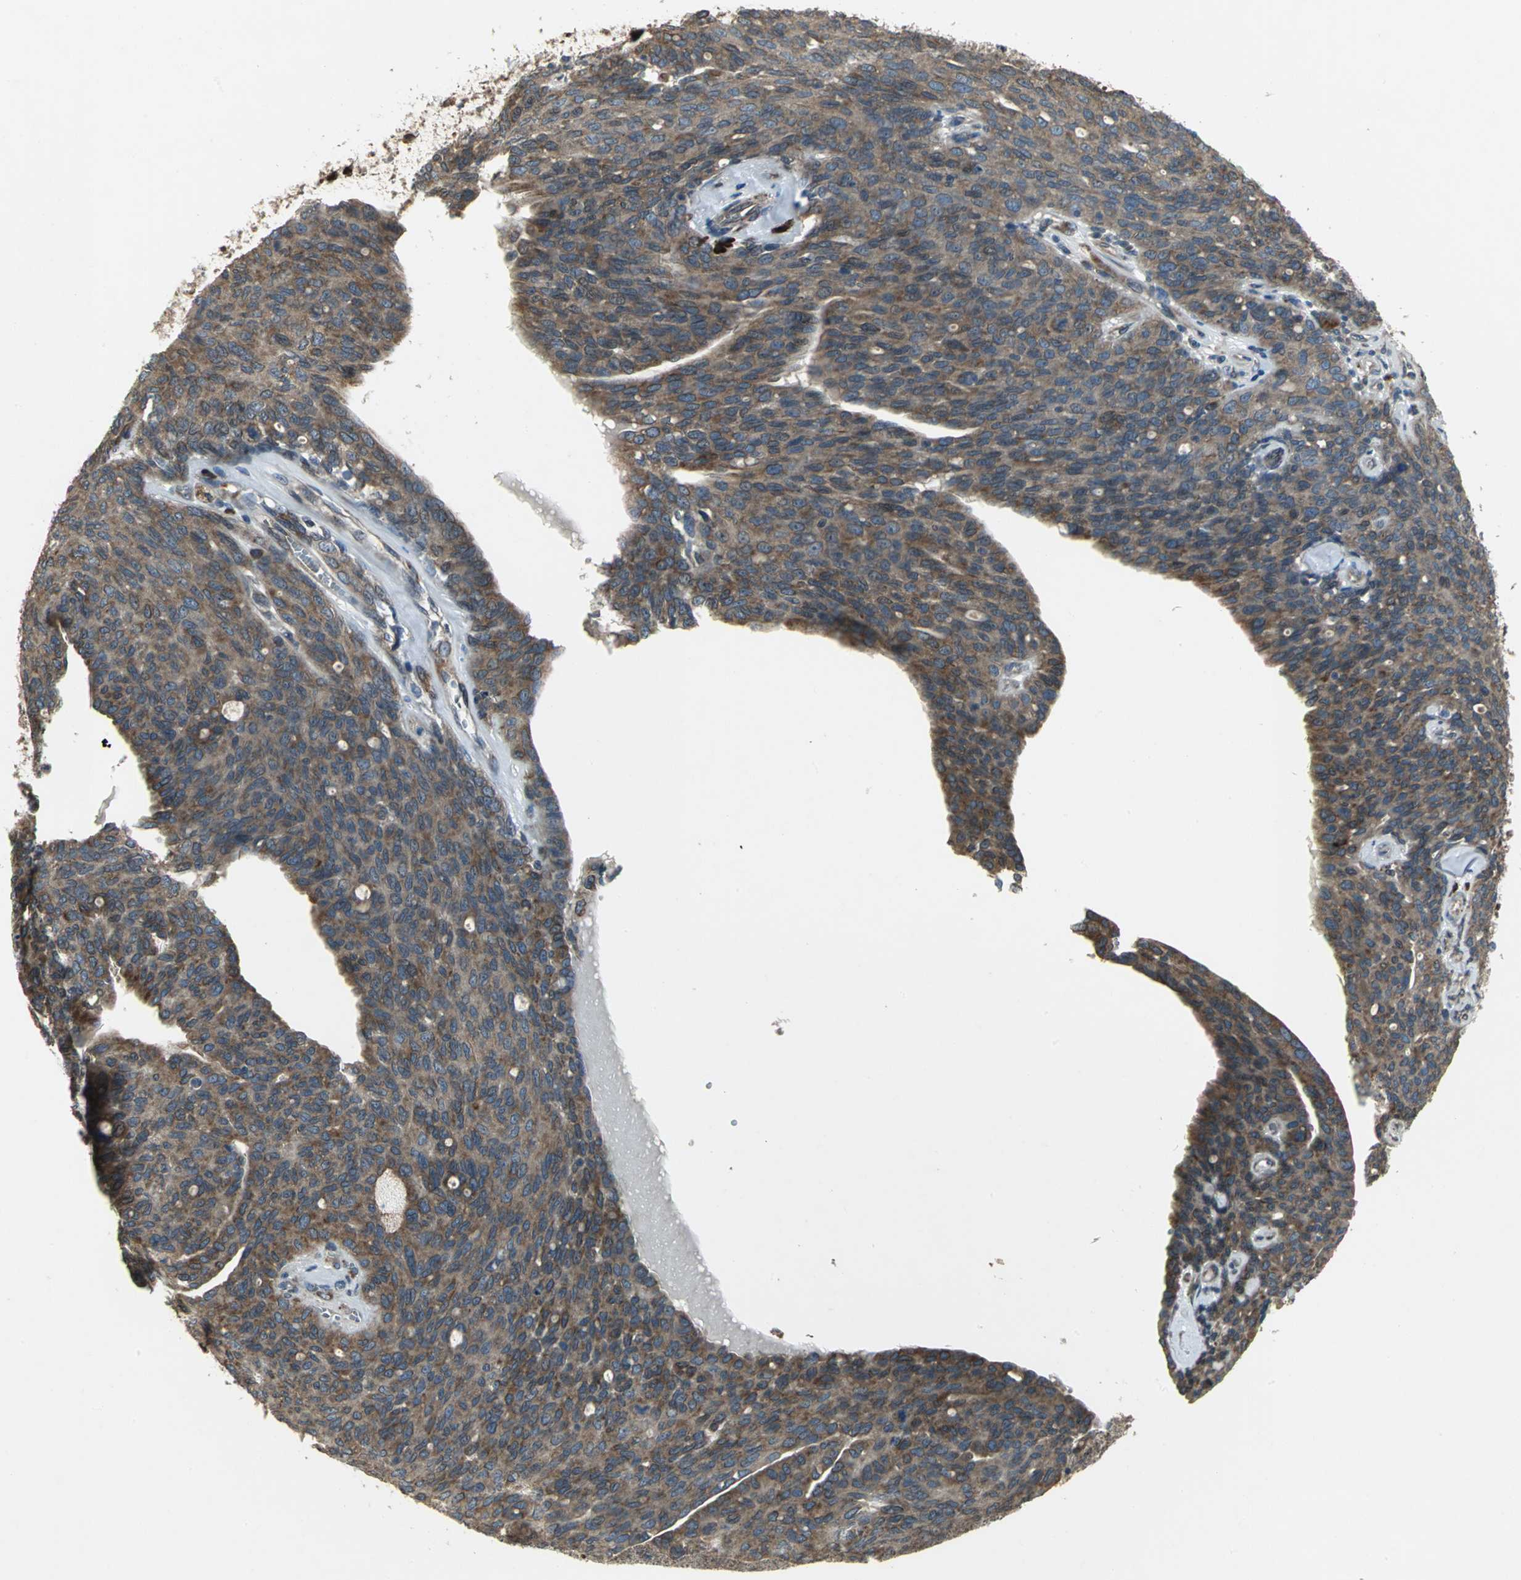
{"staining": {"intensity": "weak", "quantity": ">75%", "location": "cytoplasmic/membranous"}, "tissue": "ovarian cancer", "cell_type": "Tumor cells", "image_type": "cancer", "snomed": [{"axis": "morphology", "description": "Carcinoma, endometroid"}, {"axis": "topography", "description": "Ovary"}], "caption": "Immunohistochemical staining of human ovarian cancer demonstrates low levels of weak cytoplasmic/membranous protein expression in about >75% of tumor cells.", "gene": "SYVN1", "patient": {"sex": "female", "age": 60}}